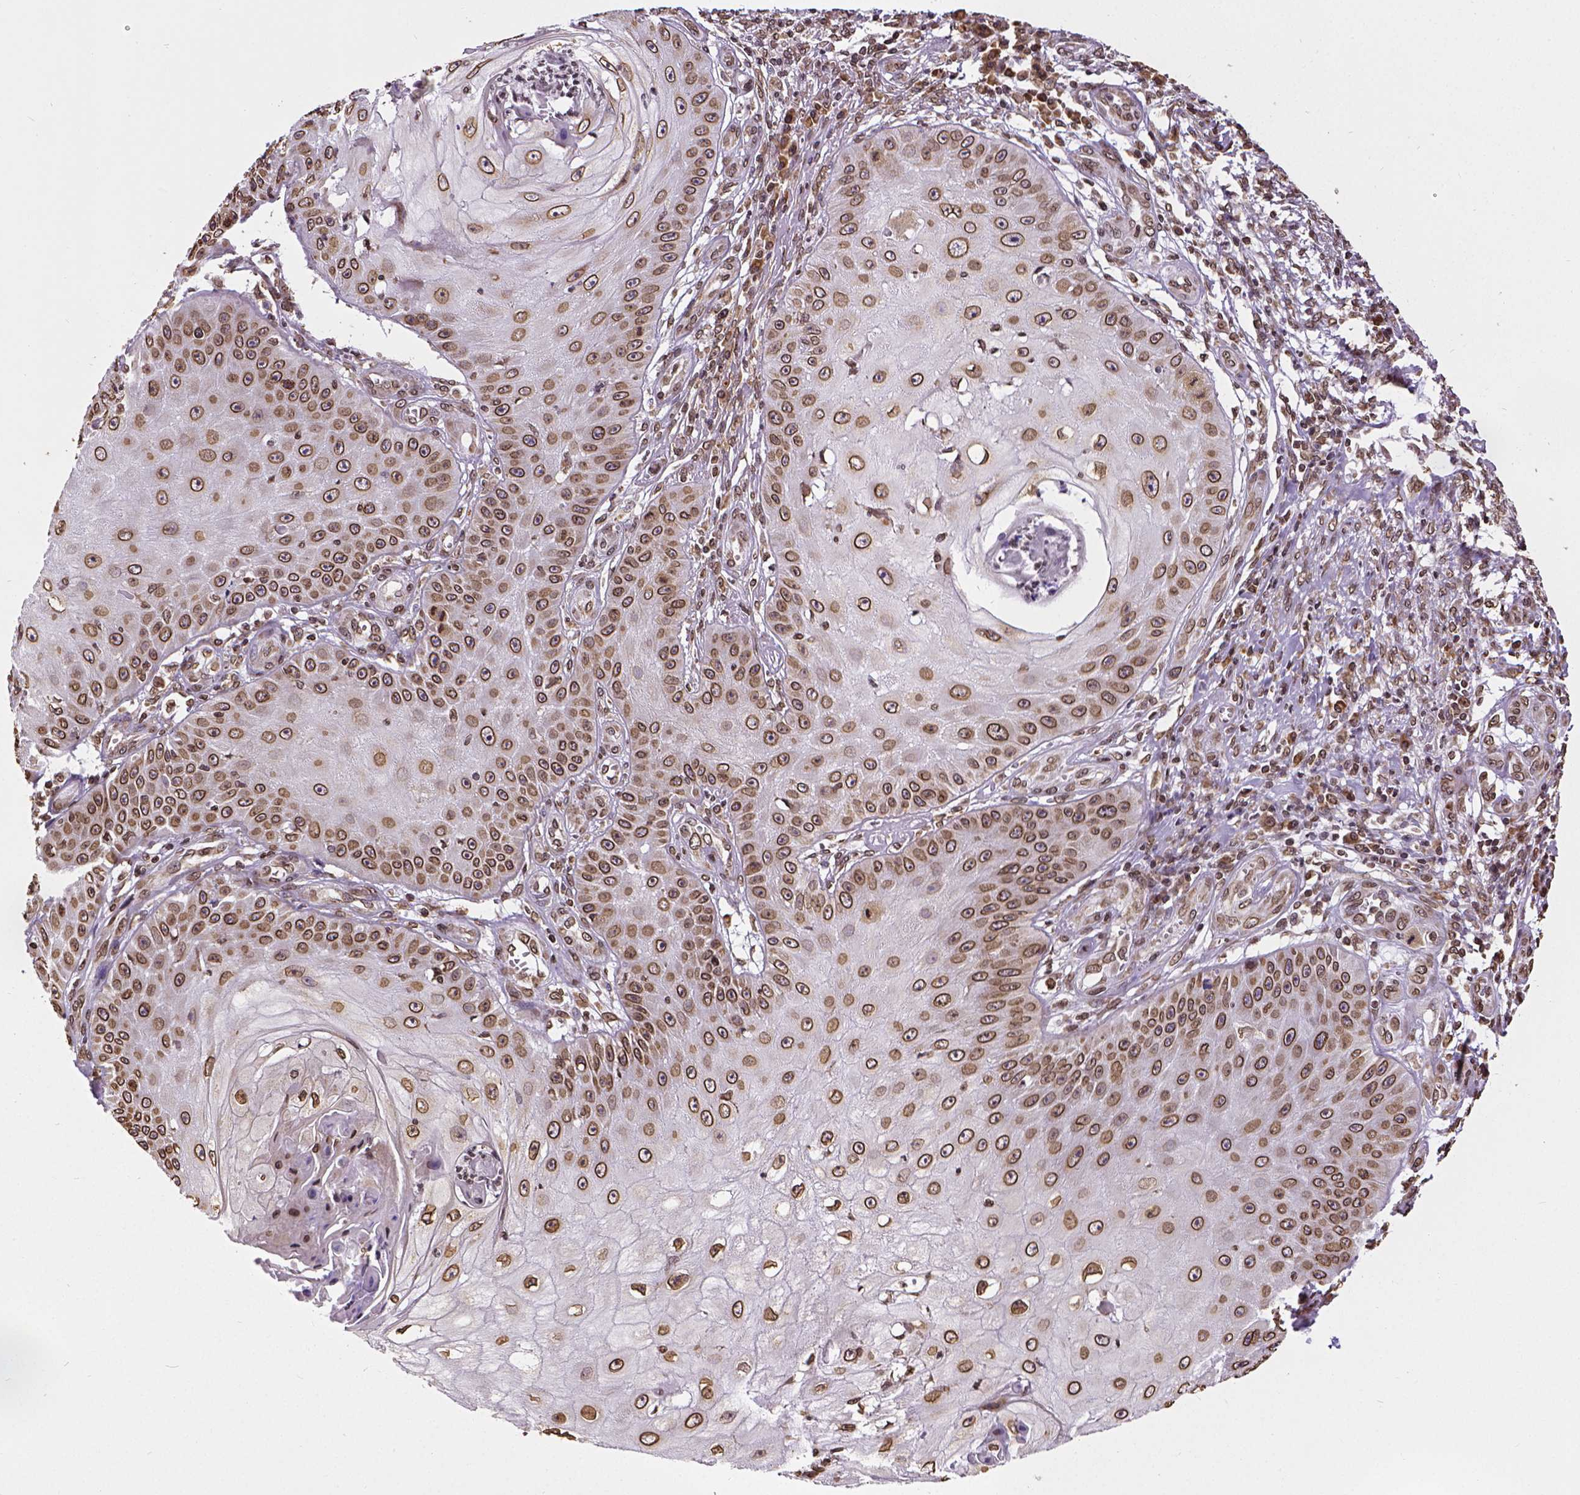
{"staining": {"intensity": "moderate", "quantity": ">75%", "location": "cytoplasmic/membranous,nuclear"}, "tissue": "skin cancer", "cell_type": "Tumor cells", "image_type": "cancer", "snomed": [{"axis": "morphology", "description": "Squamous cell carcinoma, NOS"}, {"axis": "topography", "description": "Skin"}], "caption": "Tumor cells demonstrate medium levels of moderate cytoplasmic/membranous and nuclear staining in approximately >75% of cells in human skin squamous cell carcinoma. (DAB (3,3'-diaminobenzidine) IHC with brightfield microscopy, high magnification).", "gene": "MTDH", "patient": {"sex": "male", "age": 70}}